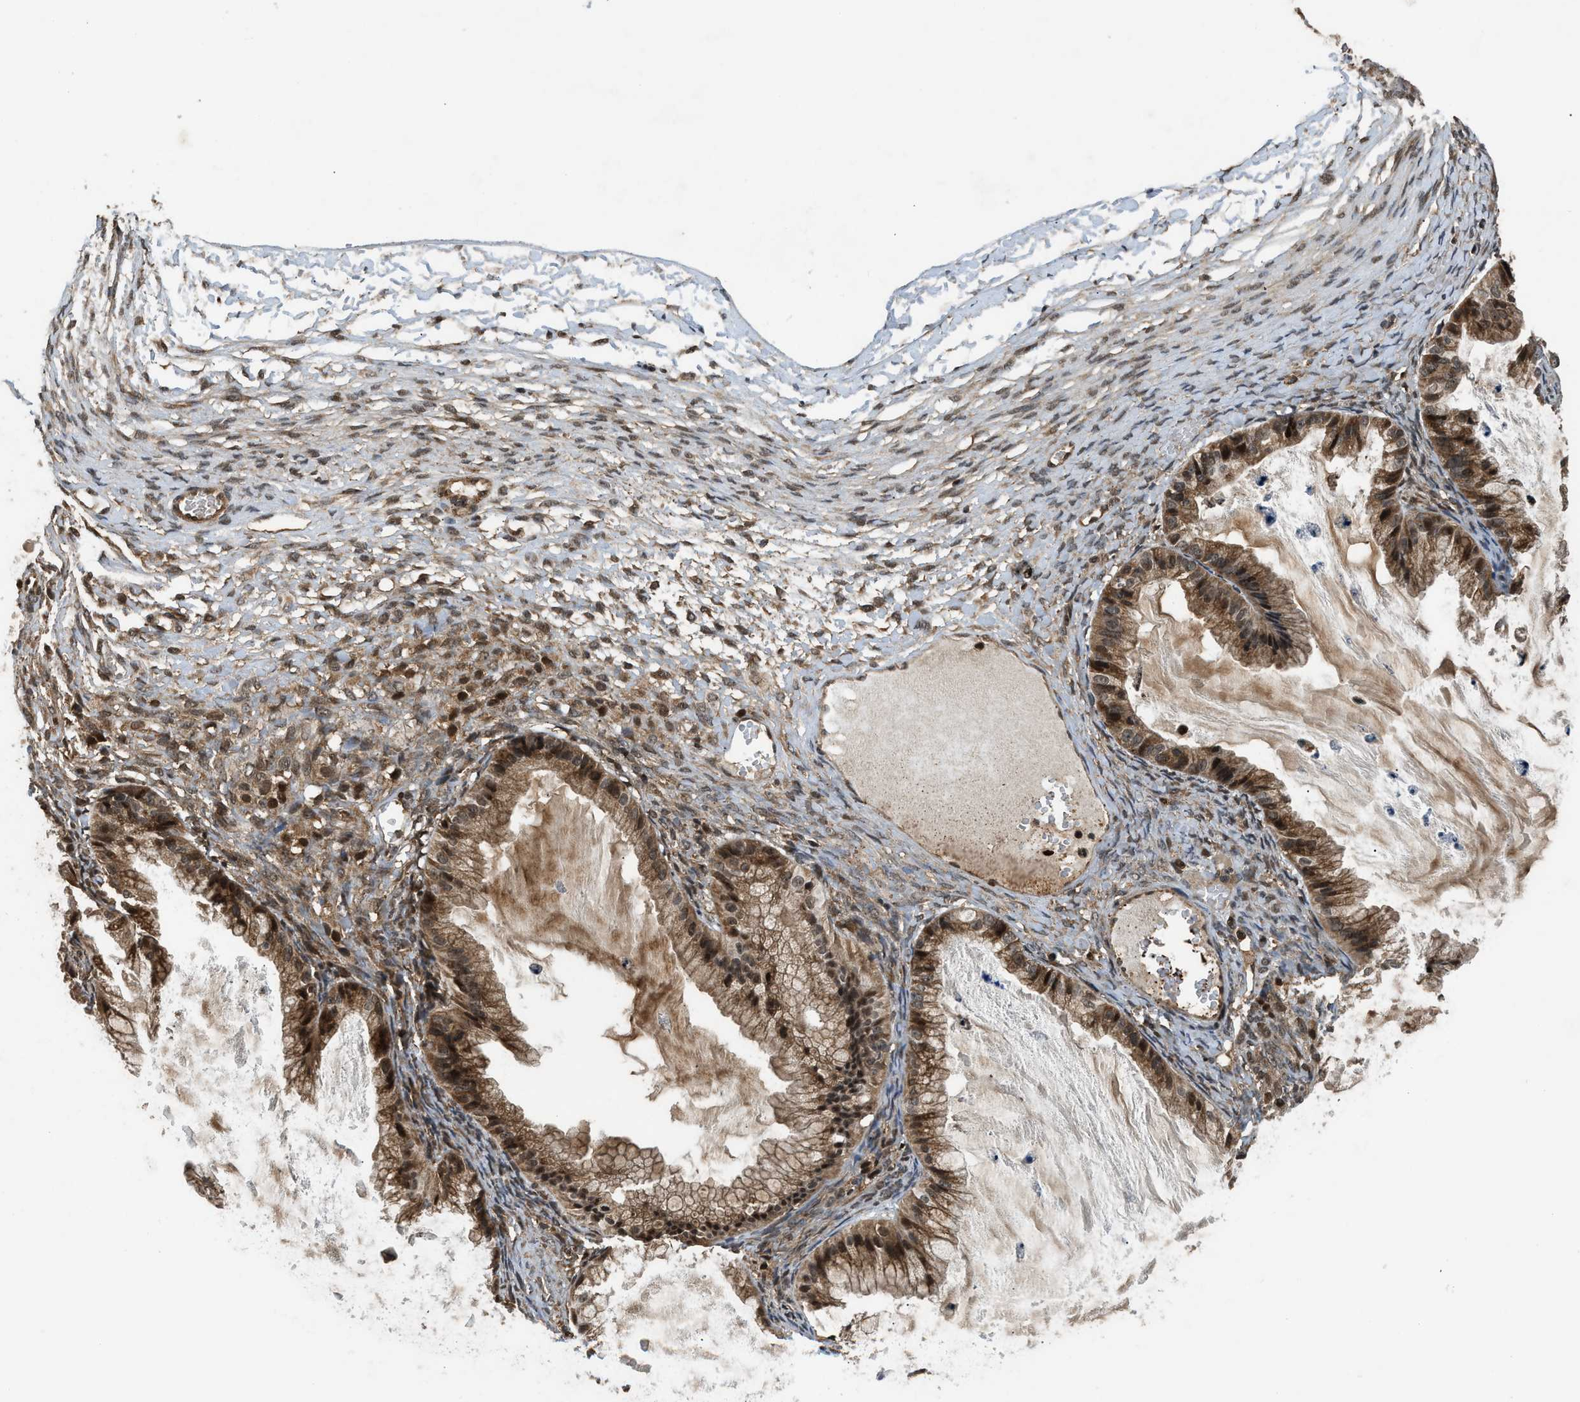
{"staining": {"intensity": "moderate", "quantity": ">75%", "location": "cytoplasmic/membranous,nuclear"}, "tissue": "ovarian cancer", "cell_type": "Tumor cells", "image_type": "cancer", "snomed": [{"axis": "morphology", "description": "Cystadenocarcinoma, mucinous, NOS"}, {"axis": "topography", "description": "Ovary"}], "caption": "Immunohistochemical staining of human mucinous cystadenocarcinoma (ovarian) exhibits medium levels of moderate cytoplasmic/membranous and nuclear staining in approximately >75% of tumor cells.", "gene": "RPS6KB1", "patient": {"sex": "female", "age": 57}}